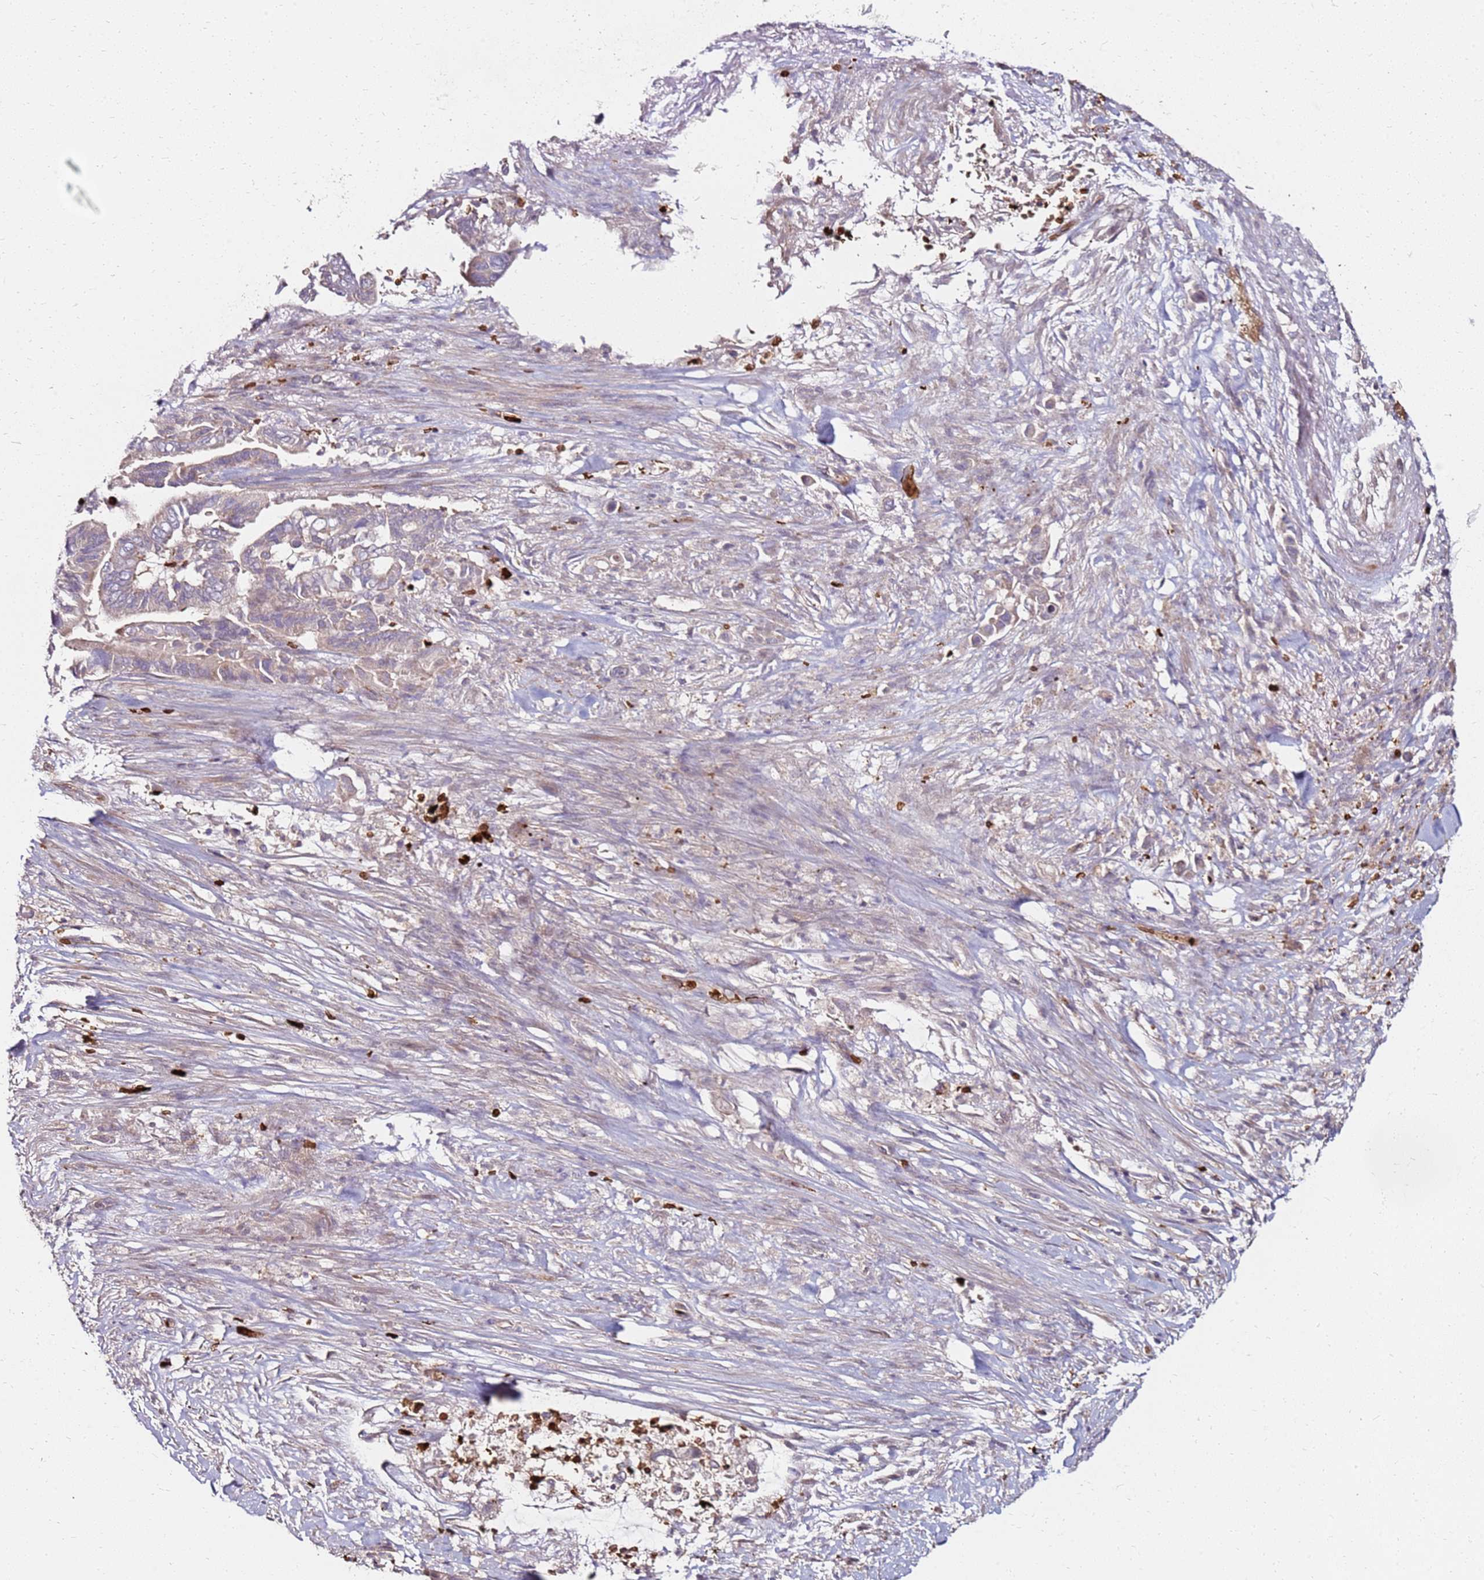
{"staining": {"intensity": "negative", "quantity": "none", "location": "none"}, "tissue": "pancreatic cancer", "cell_type": "Tumor cells", "image_type": "cancer", "snomed": [{"axis": "morphology", "description": "Adenocarcinoma, NOS"}, {"axis": "topography", "description": "Pancreas"}], "caption": "There is no significant expression in tumor cells of pancreatic adenocarcinoma.", "gene": "RNF11", "patient": {"sex": "male", "age": 68}}